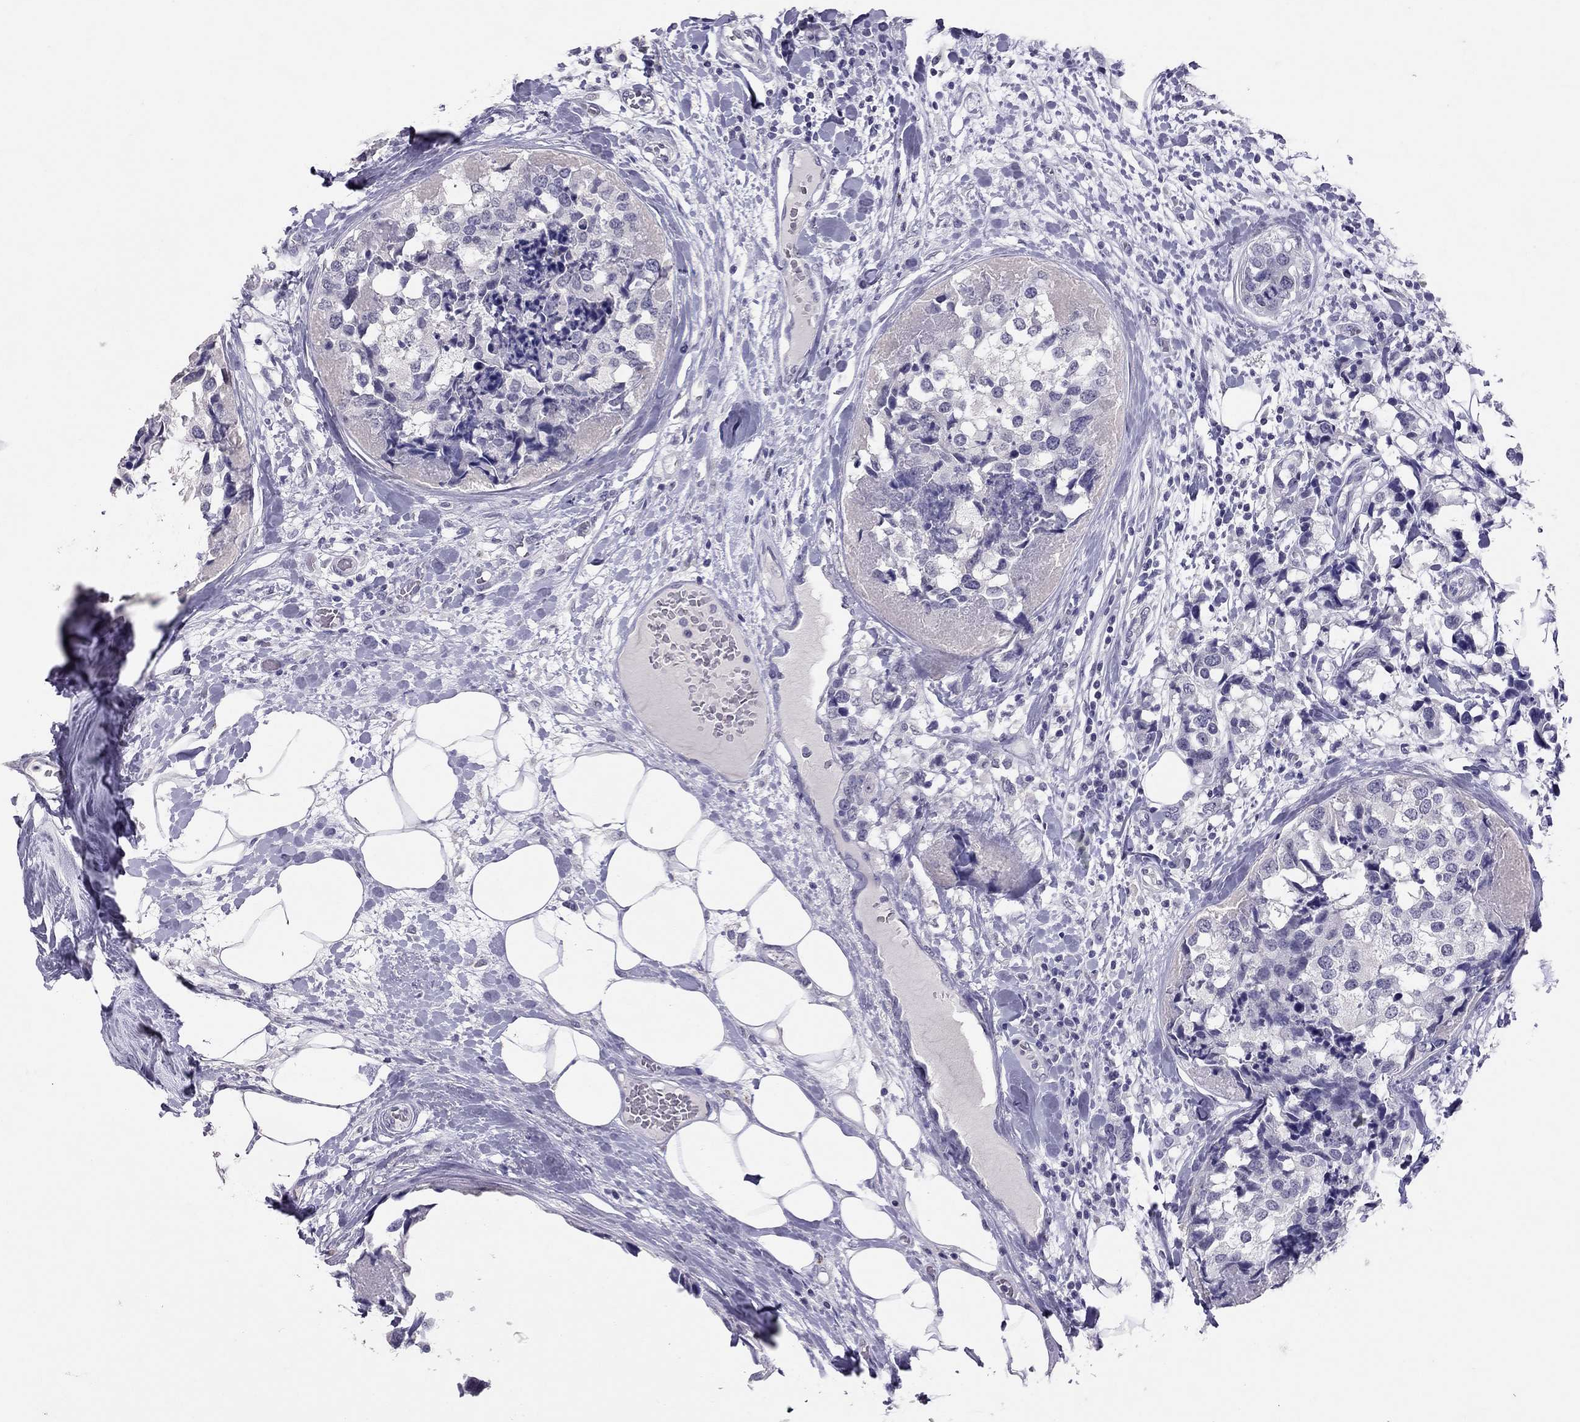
{"staining": {"intensity": "negative", "quantity": "none", "location": "none"}, "tissue": "breast cancer", "cell_type": "Tumor cells", "image_type": "cancer", "snomed": [{"axis": "morphology", "description": "Lobular carcinoma"}, {"axis": "topography", "description": "Breast"}], "caption": "IHC photomicrograph of human breast lobular carcinoma stained for a protein (brown), which demonstrates no expression in tumor cells. Nuclei are stained in blue.", "gene": "PSMB11", "patient": {"sex": "female", "age": 59}}